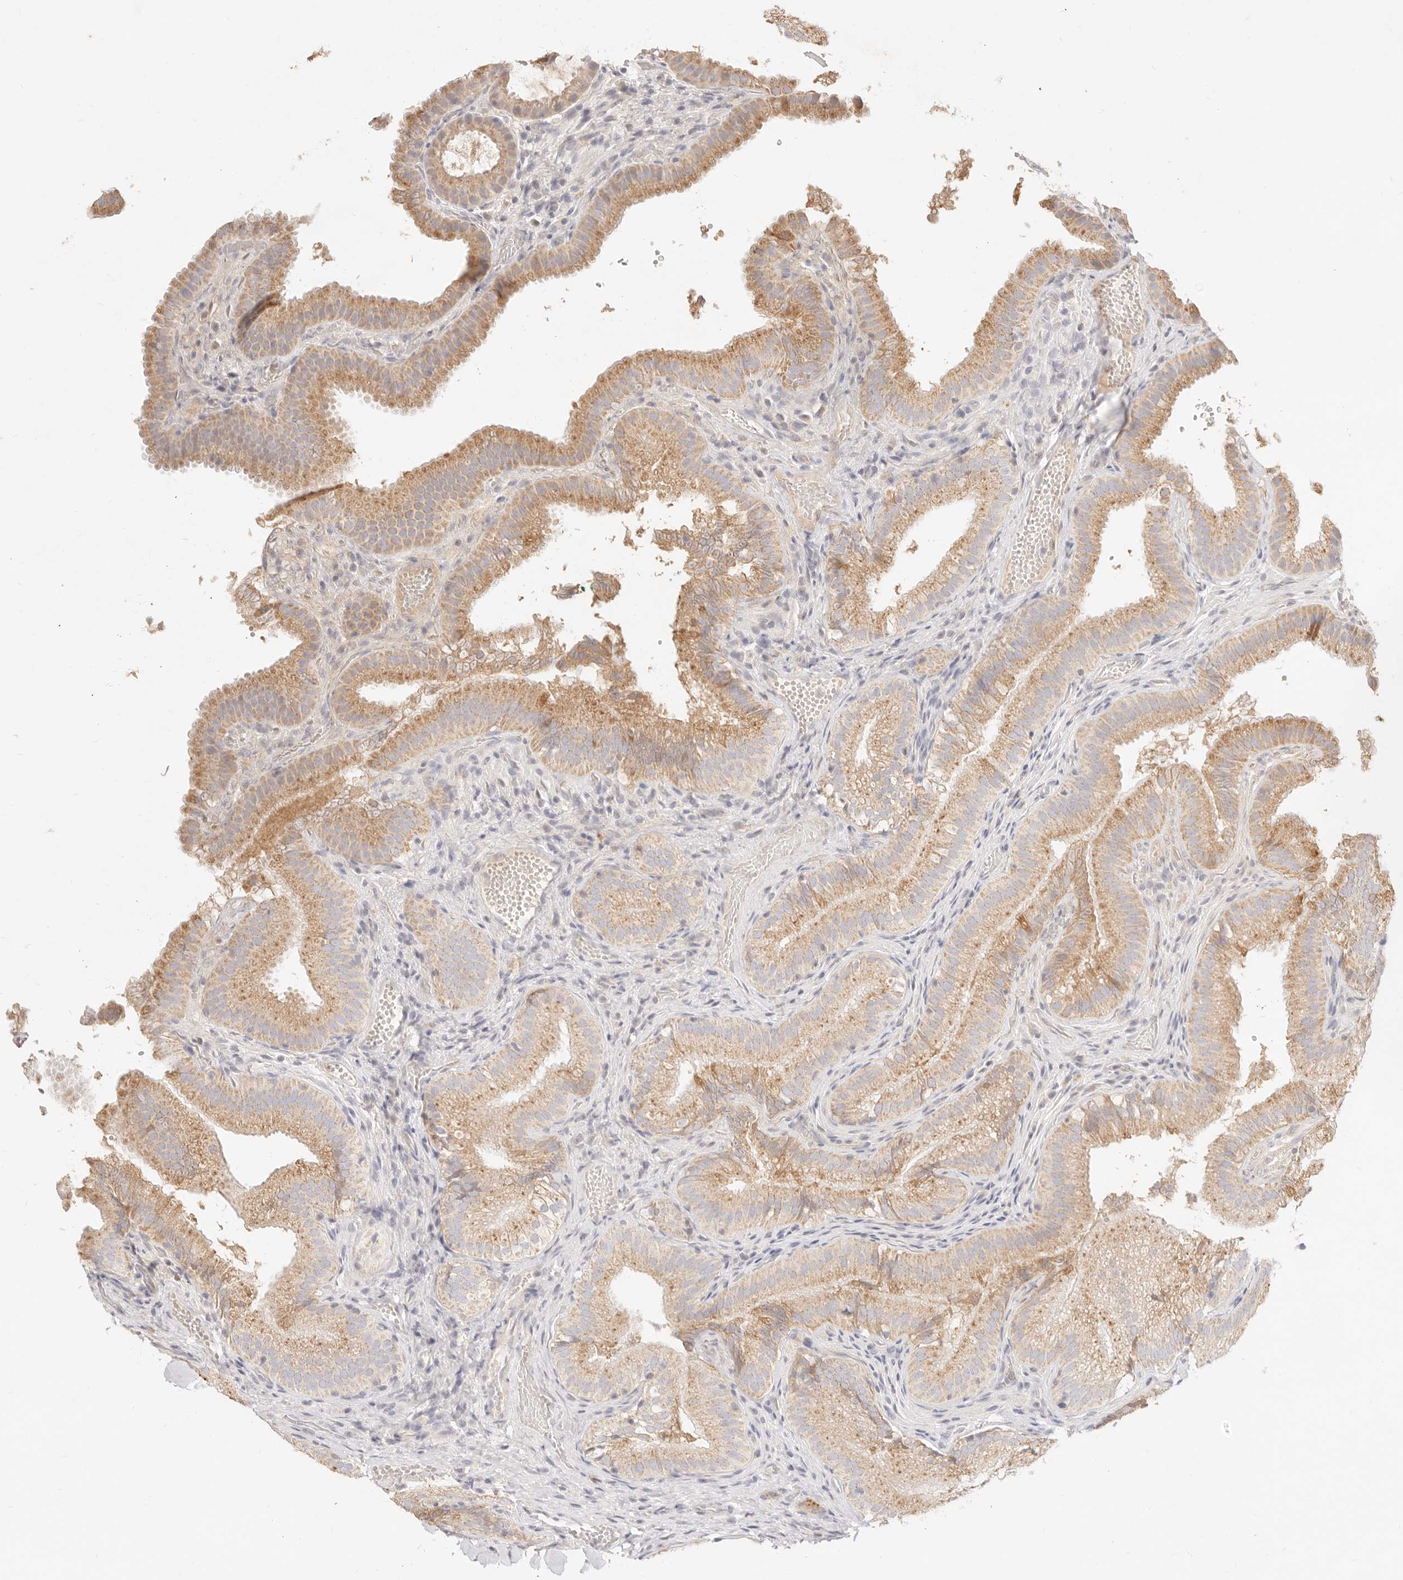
{"staining": {"intensity": "moderate", "quantity": ">75%", "location": "cytoplasmic/membranous"}, "tissue": "gallbladder", "cell_type": "Glandular cells", "image_type": "normal", "snomed": [{"axis": "morphology", "description": "Normal tissue, NOS"}, {"axis": "topography", "description": "Gallbladder"}], "caption": "The immunohistochemical stain labels moderate cytoplasmic/membranous positivity in glandular cells of benign gallbladder. (IHC, brightfield microscopy, high magnification).", "gene": "ACOX1", "patient": {"sex": "female", "age": 30}}